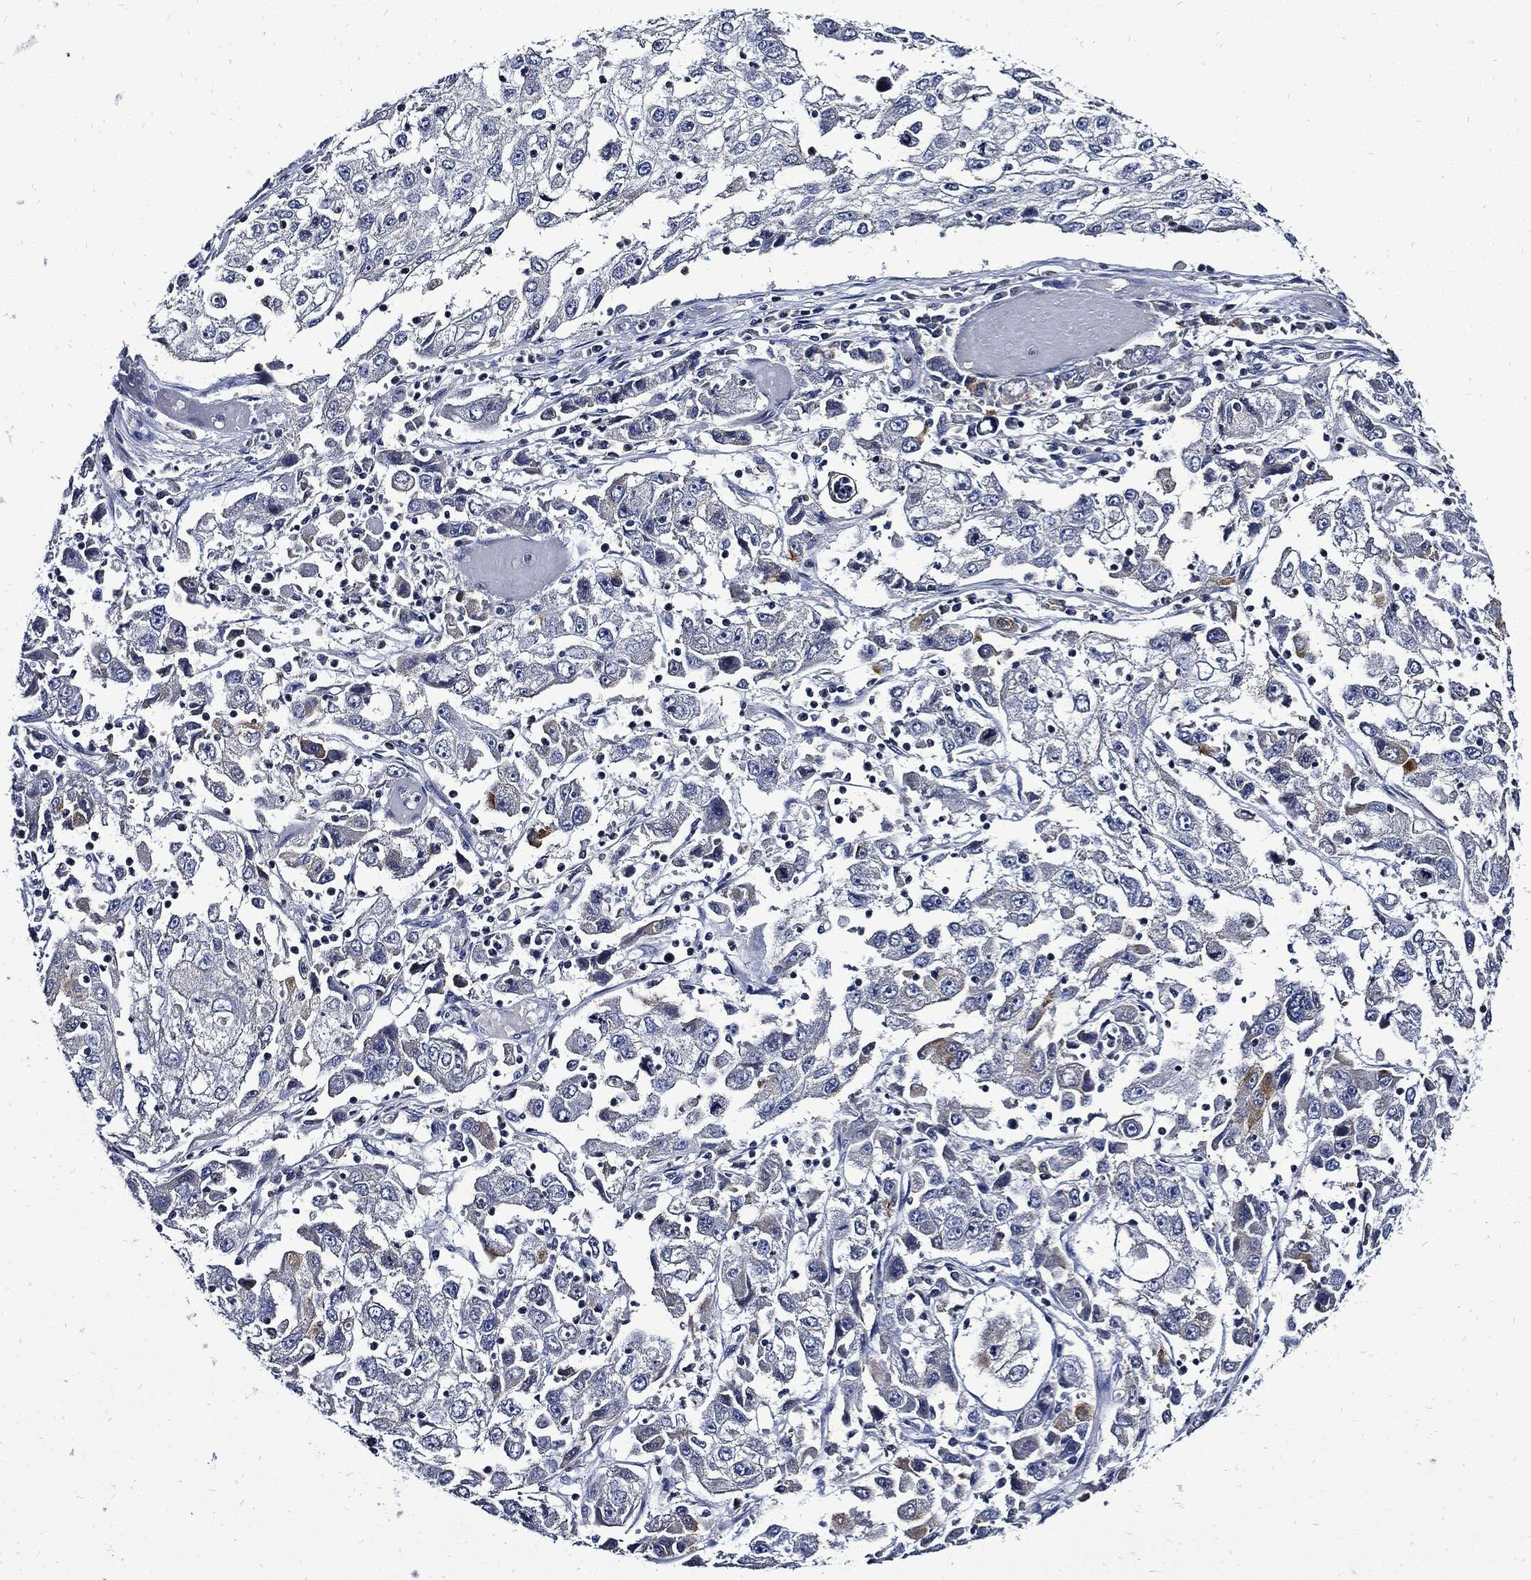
{"staining": {"intensity": "negative", "quantity": "none", "location": "none"}, "tissue": "cervical cancer", "cell_type": "Tumor cells", "image_type": "cancer", "snomed": [{"axis": "morphology", "description": "Squamous cell carcinoma, NOS"}, {"axis": "topography", "description": "Cervix"}], "caption": "Immunohistochemistry (IHC) of cervical squamous cell carcinoma demonstrates no expression in tumor cells.", "gene": "CPE", "patient": {"sex": "female", "age": 36}}